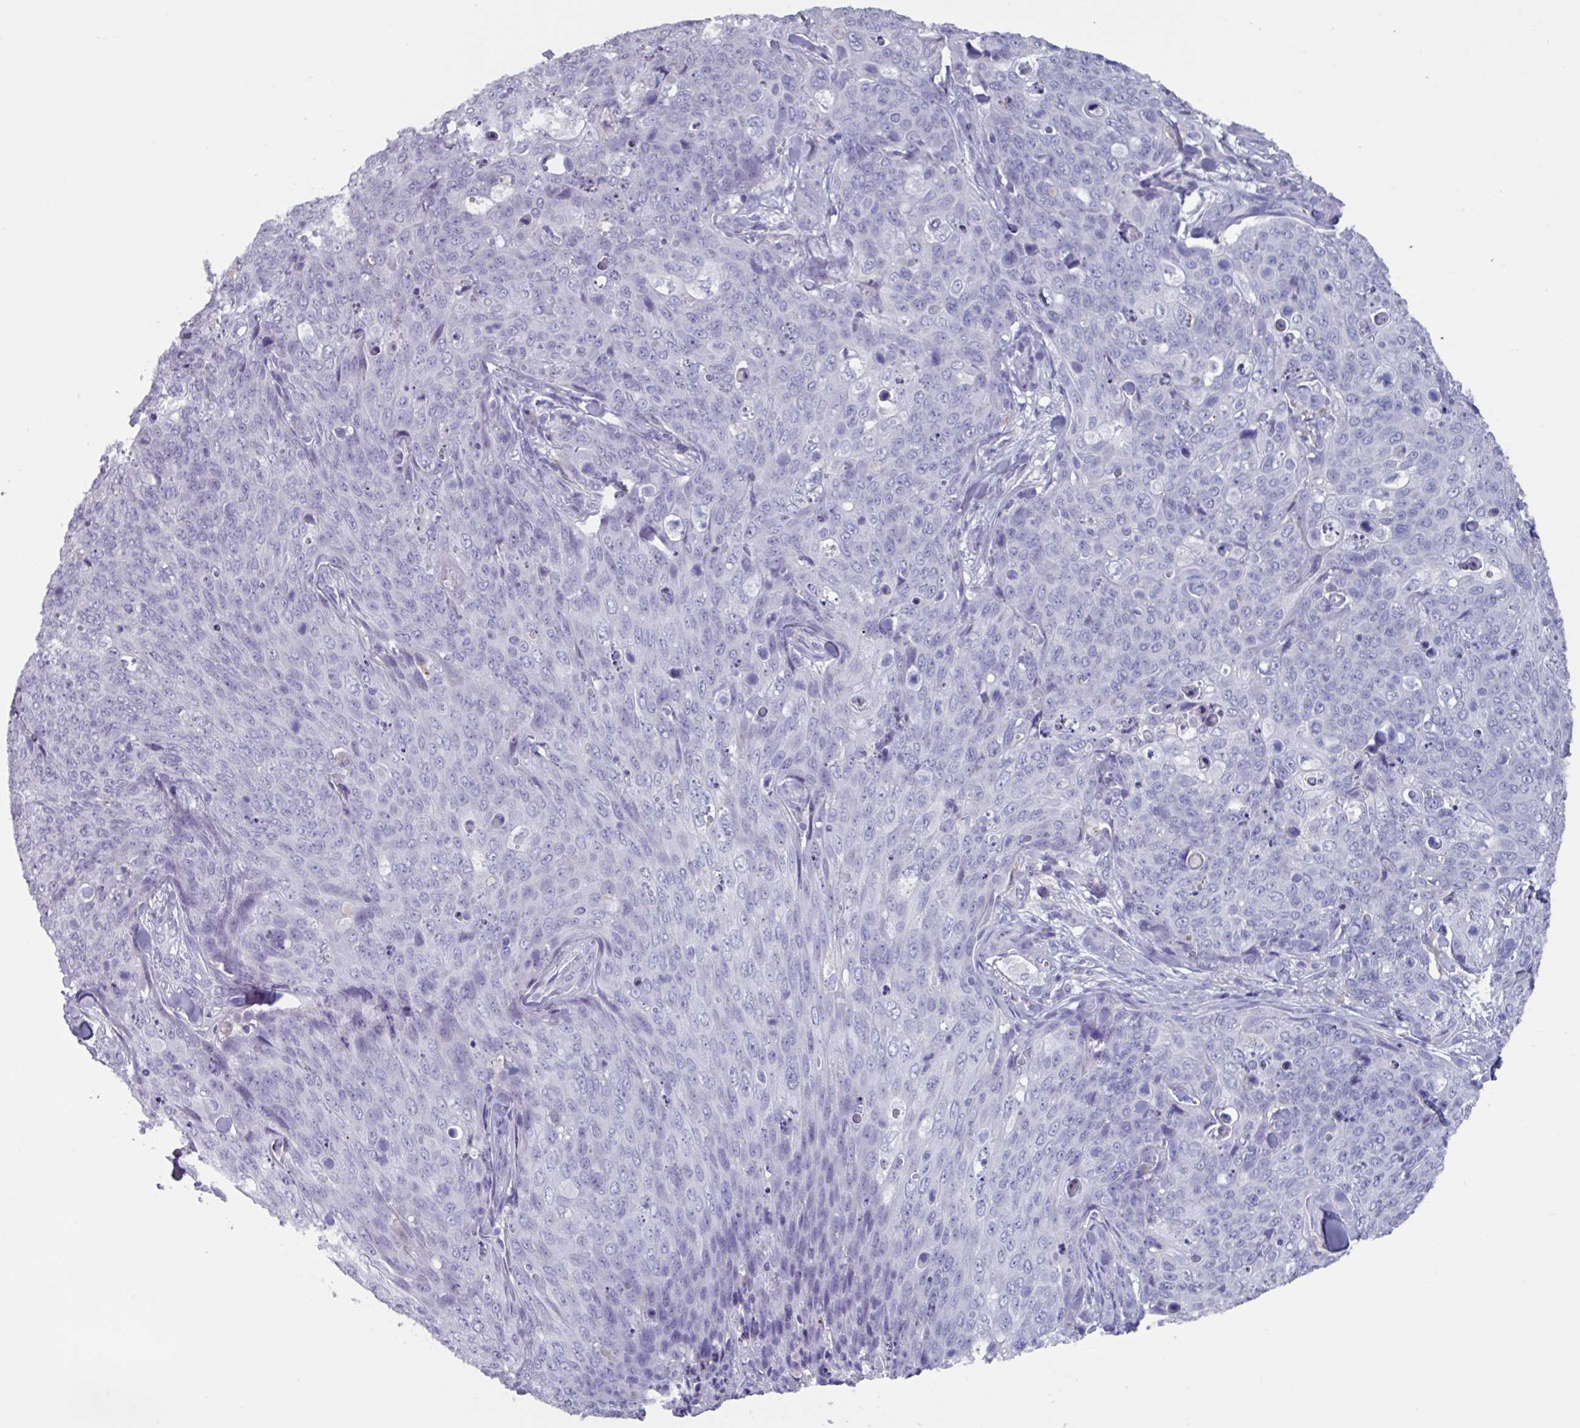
{"staining": {"intensity": "negative", "quantity": "none", "location": "none"}, "tissue": "skin cancer", "cell_type": "Tumor cells", "image_type": "cancer", "snomed": [{"axis": "morphology", "description": "Squamous cell carcinoma, NOS"}, {"axis": "topography", "description": "Skin"}, {"axis": "topography", "description": "Vulva"}], "caption": "Immunohistochemistry of human squamous cell carcinoma (skin) displays no staining in tumor cells.", "gene": "OR2T10", "patient": {"sex": "female", "age": 85}}